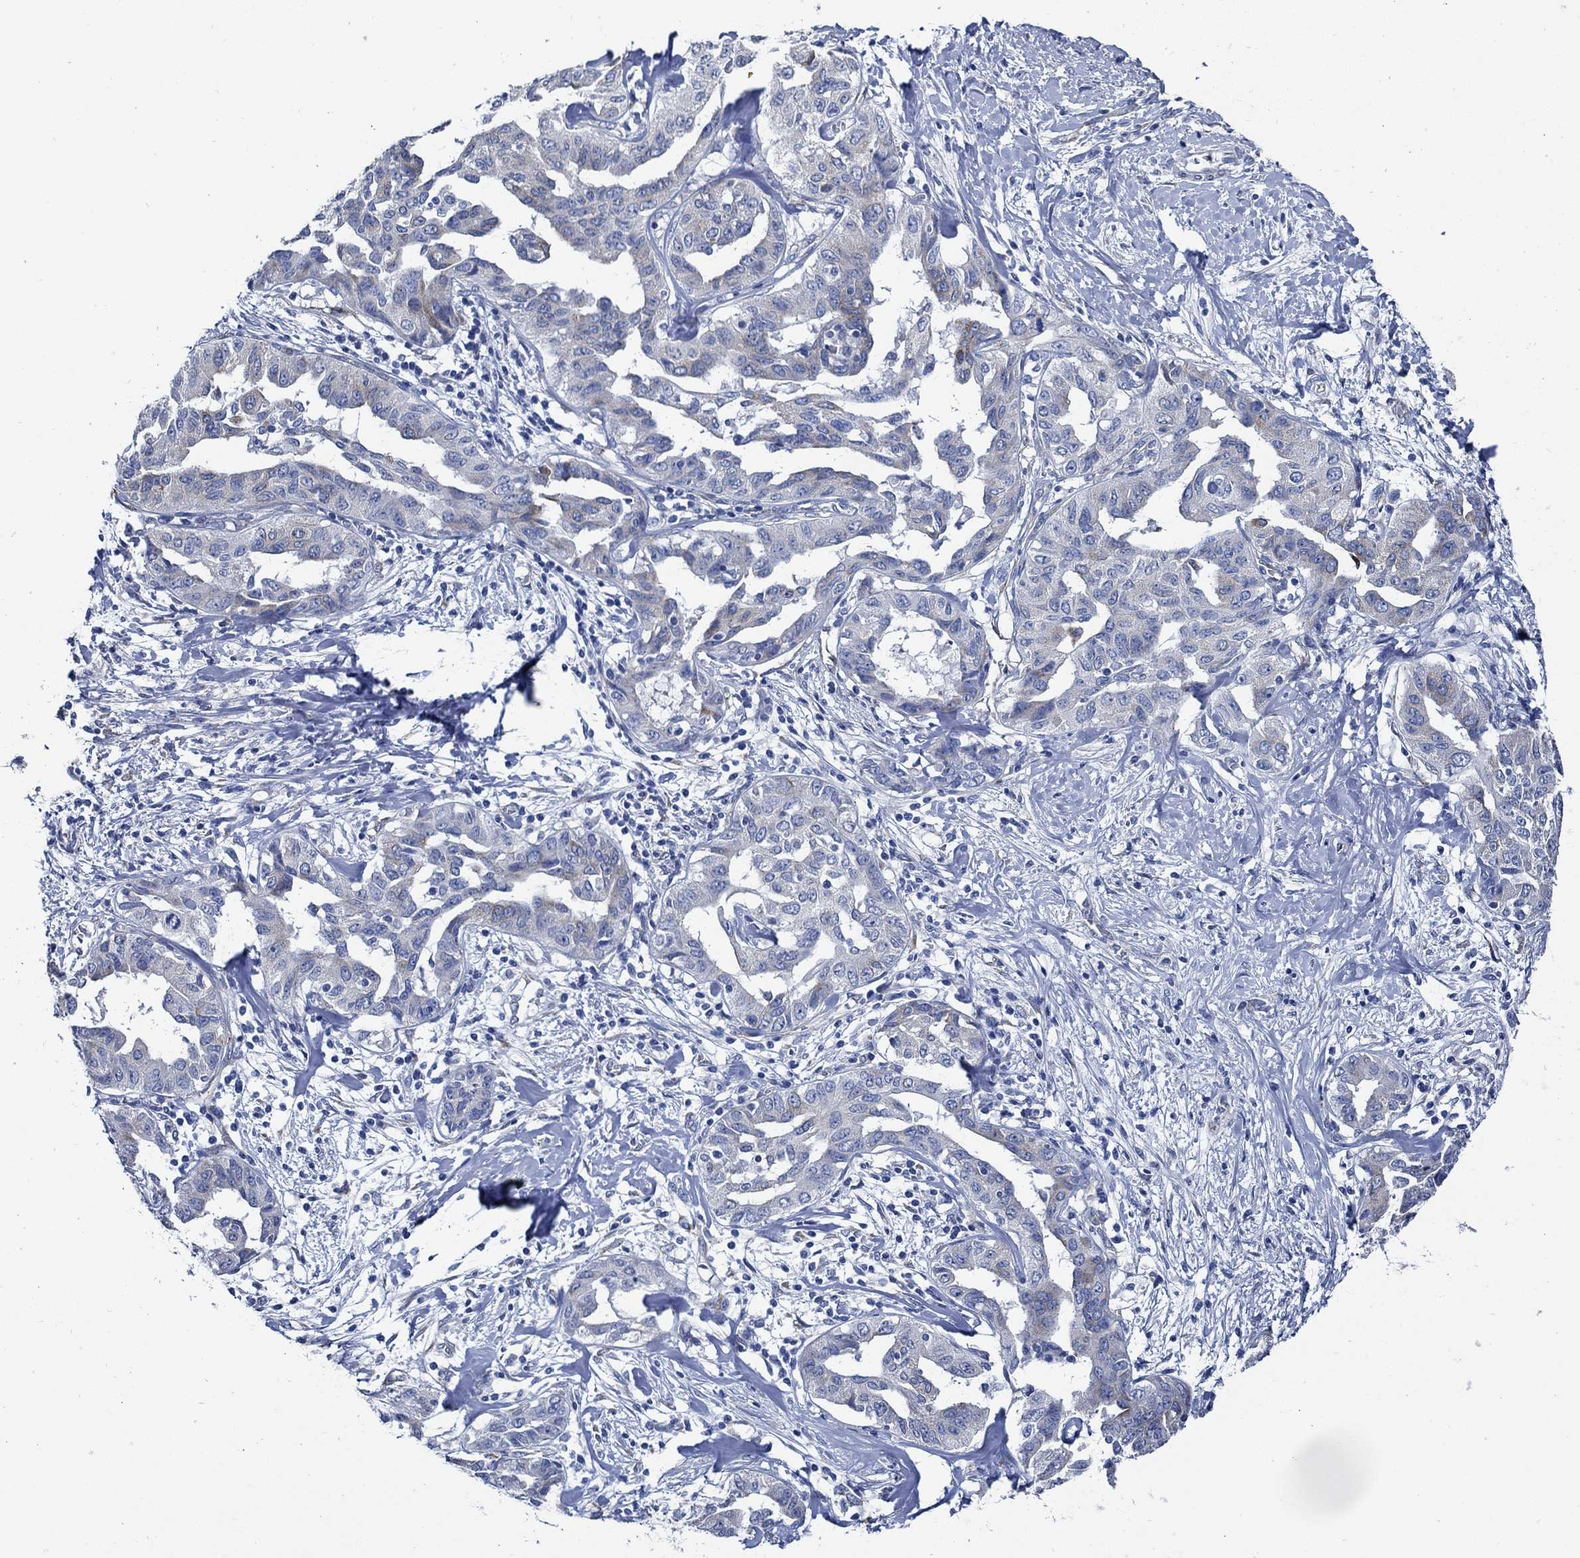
{"staining": {"intensity": "negative", "quantity": "none", "location": "none"}, "tissue": "liver cancer", "cell_type": "Tumor cells", "image_type": "cancer", "snomed": [{"axis": "morphology", "description": "Cholangiocarcinoma"}, {"axis": "topography", "description": "Liver"}], "caption": "Human cholangiocarcinoma (liver) stained for a protein using immunohistochemistry reveals no positivity in tumor cells.", "gene": "HECW2", "patient": {"sex": "male", "age": 59}}